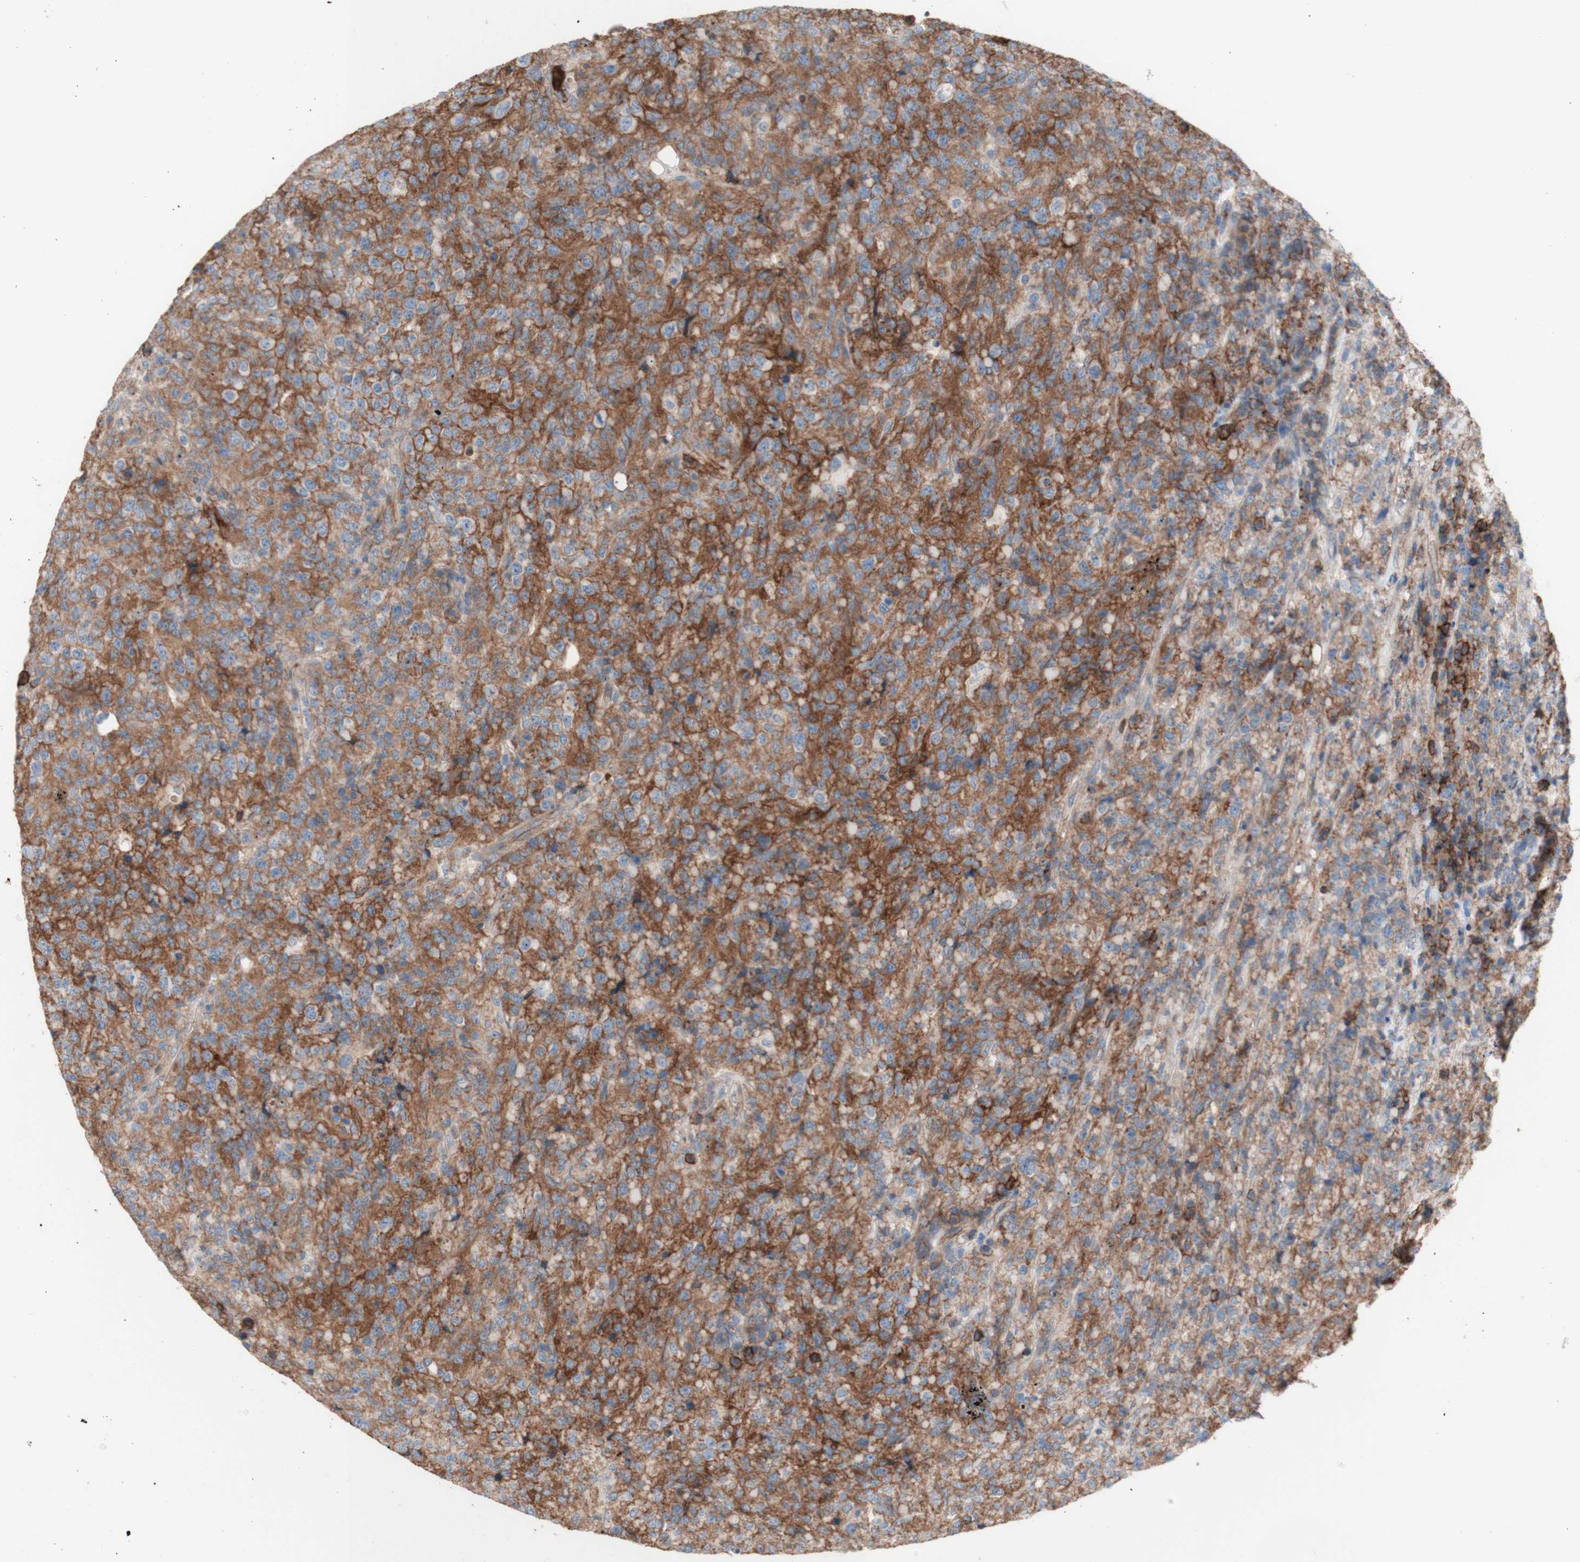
{"staining": {"intensity": "weak", "quantity": ">75%", "location": "cytoplasmic/membranous"}, "tissue": "lymphoma", "cell_type": "Tumor cells", "image_type": "cancer", "snomed": [{"axis": "morphology", "description": "Malignant lymphoma, non-Hodgkin's type, High grade"}, {"axis": "topography", "description": "Tonsil"}], "caption": "Protein staining displays weak cytoplasmic/membranous expression in approximately >75% of tumor cells in lymphoma. (DAB = brown stain, brightfield microscopy at high magnification).", "gene": "CD46", "patient": {"sex": "female", "age": 36}}